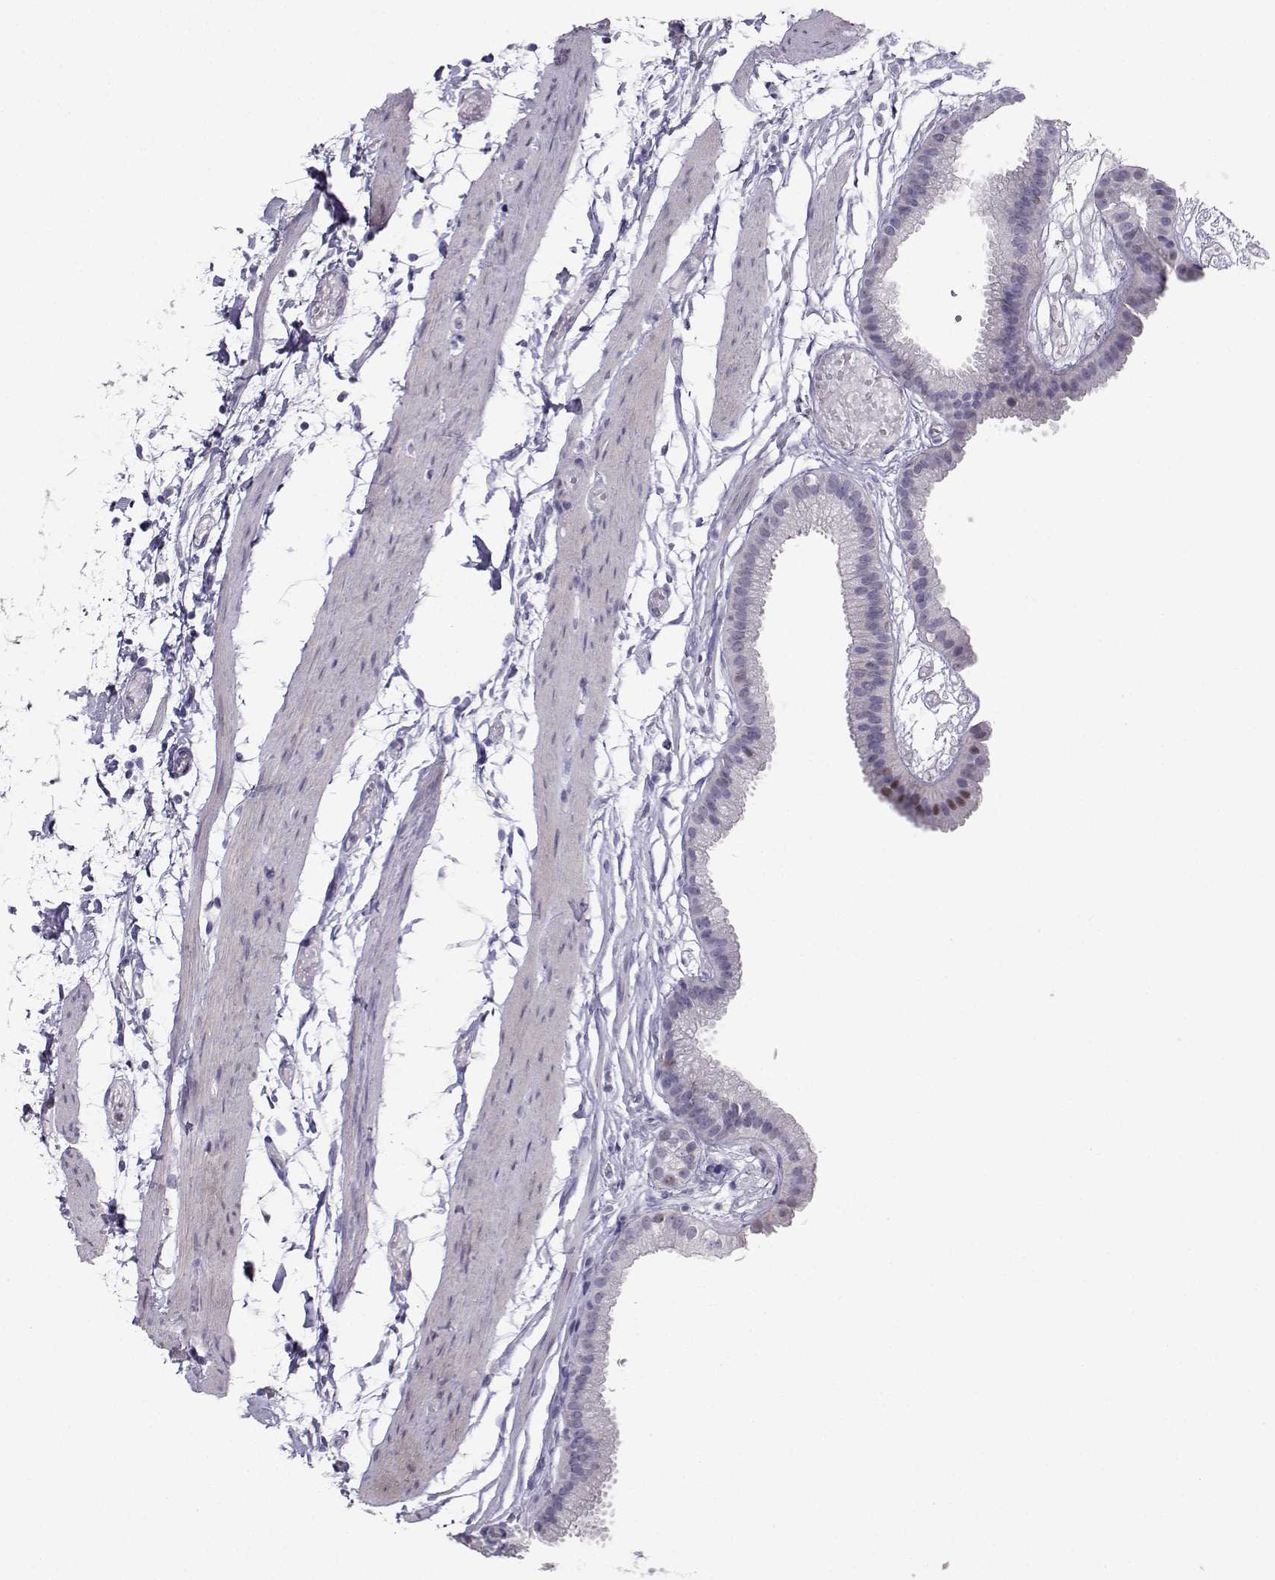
{"staining": {"intensity": "moderate", "quantity": "<25%", "location": "nuclear"}, "tissue": "gallbladder", "cell_type": "Glandular cells", "image_type": "normal", "snomed": [{"axis": "morphology", "description": "Normal tissue, NOS"}, {"axis": "topography", "description": "Gallbladder"}], "caption": "Immunohistochemistry (IHC) of benign human gallbladder shows low levels of moderate nuclear expression in about <25% of glandular cells.", "gene": "TEDC2", "patient": {"sex": "female", "age": 45}}